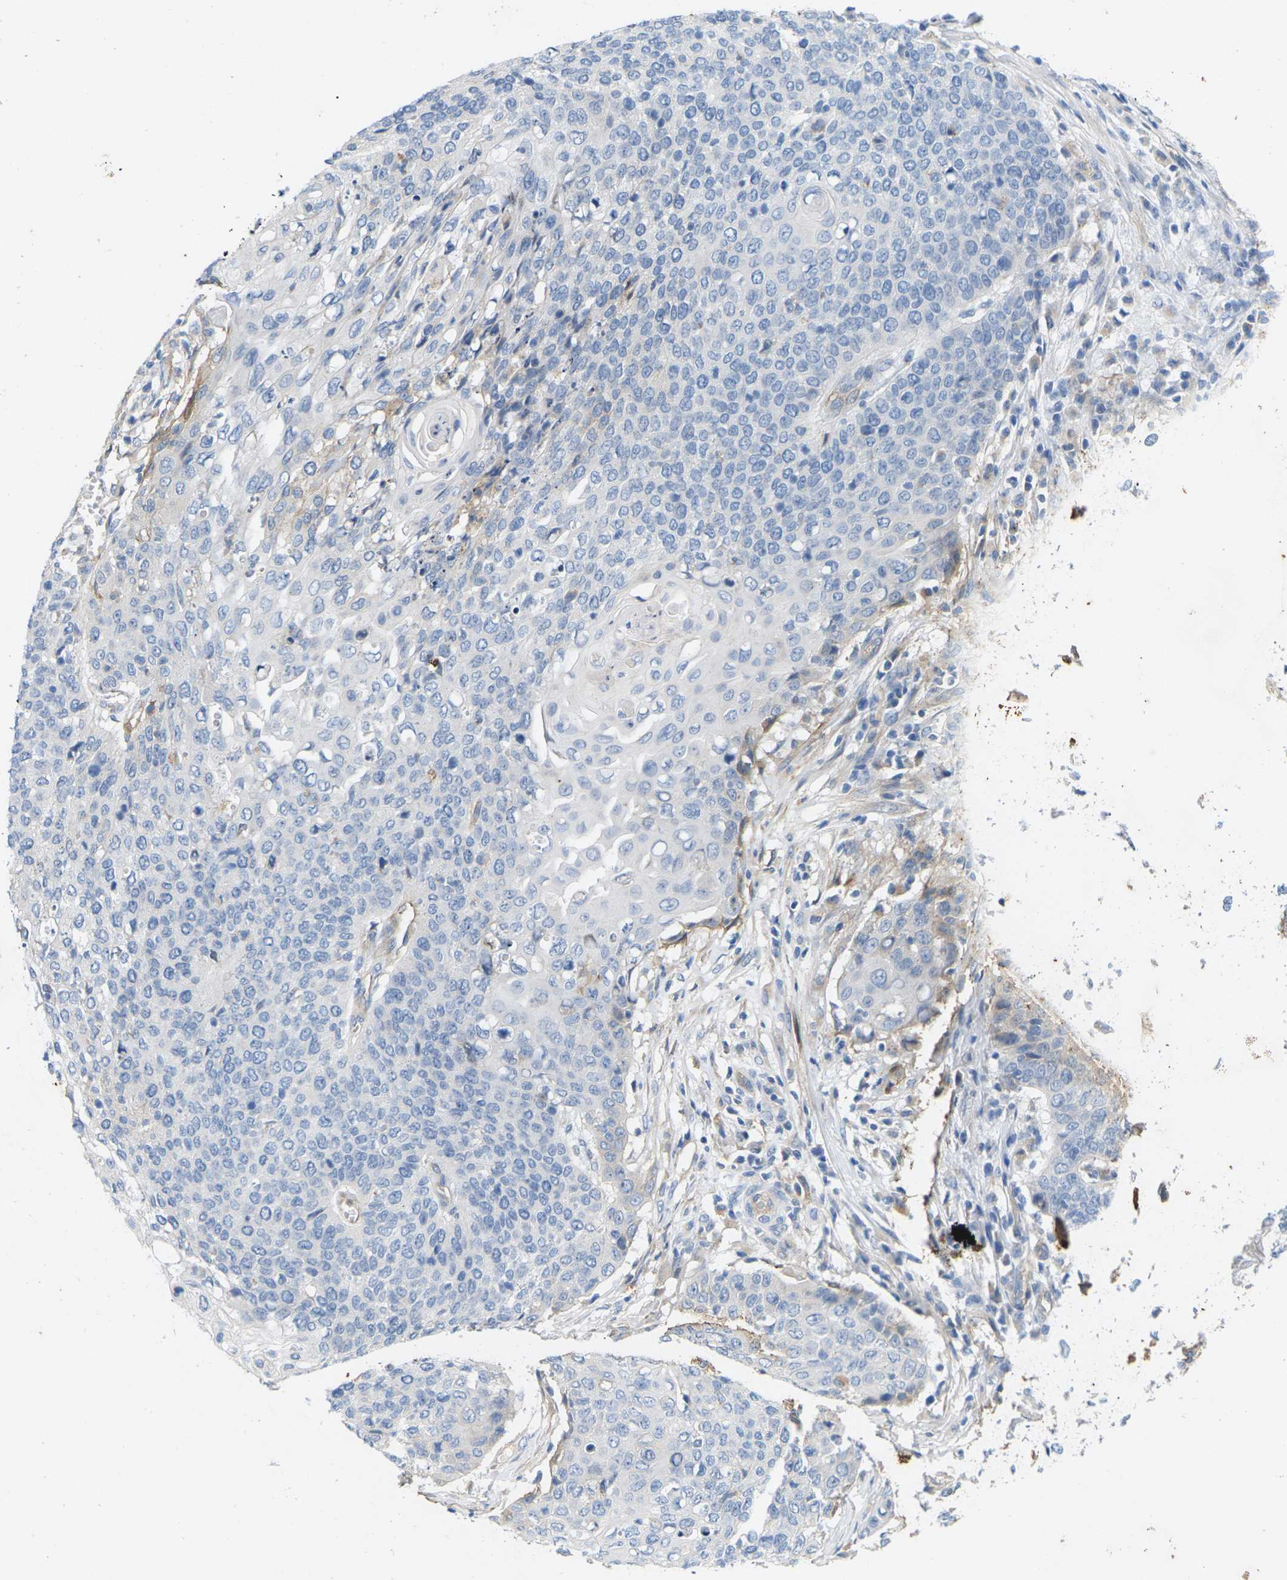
{"staining": {"intensity": "negative", "quantity": "none", "location": "none"}, "tissue": "cervical cancer", "cell_type": "Tumor cells", "image_type": "cancer", "snomed": [{"axis": "morphology", "description": "Squamous cell carcinoma, NOS"}, {"axis": "topography", "description": "Cervix"}], "caption": "Tumor cells show no significant staining in cervical cancer.", "gene": "ITGA5", "patient": {"sex": "female", "age": 39}}